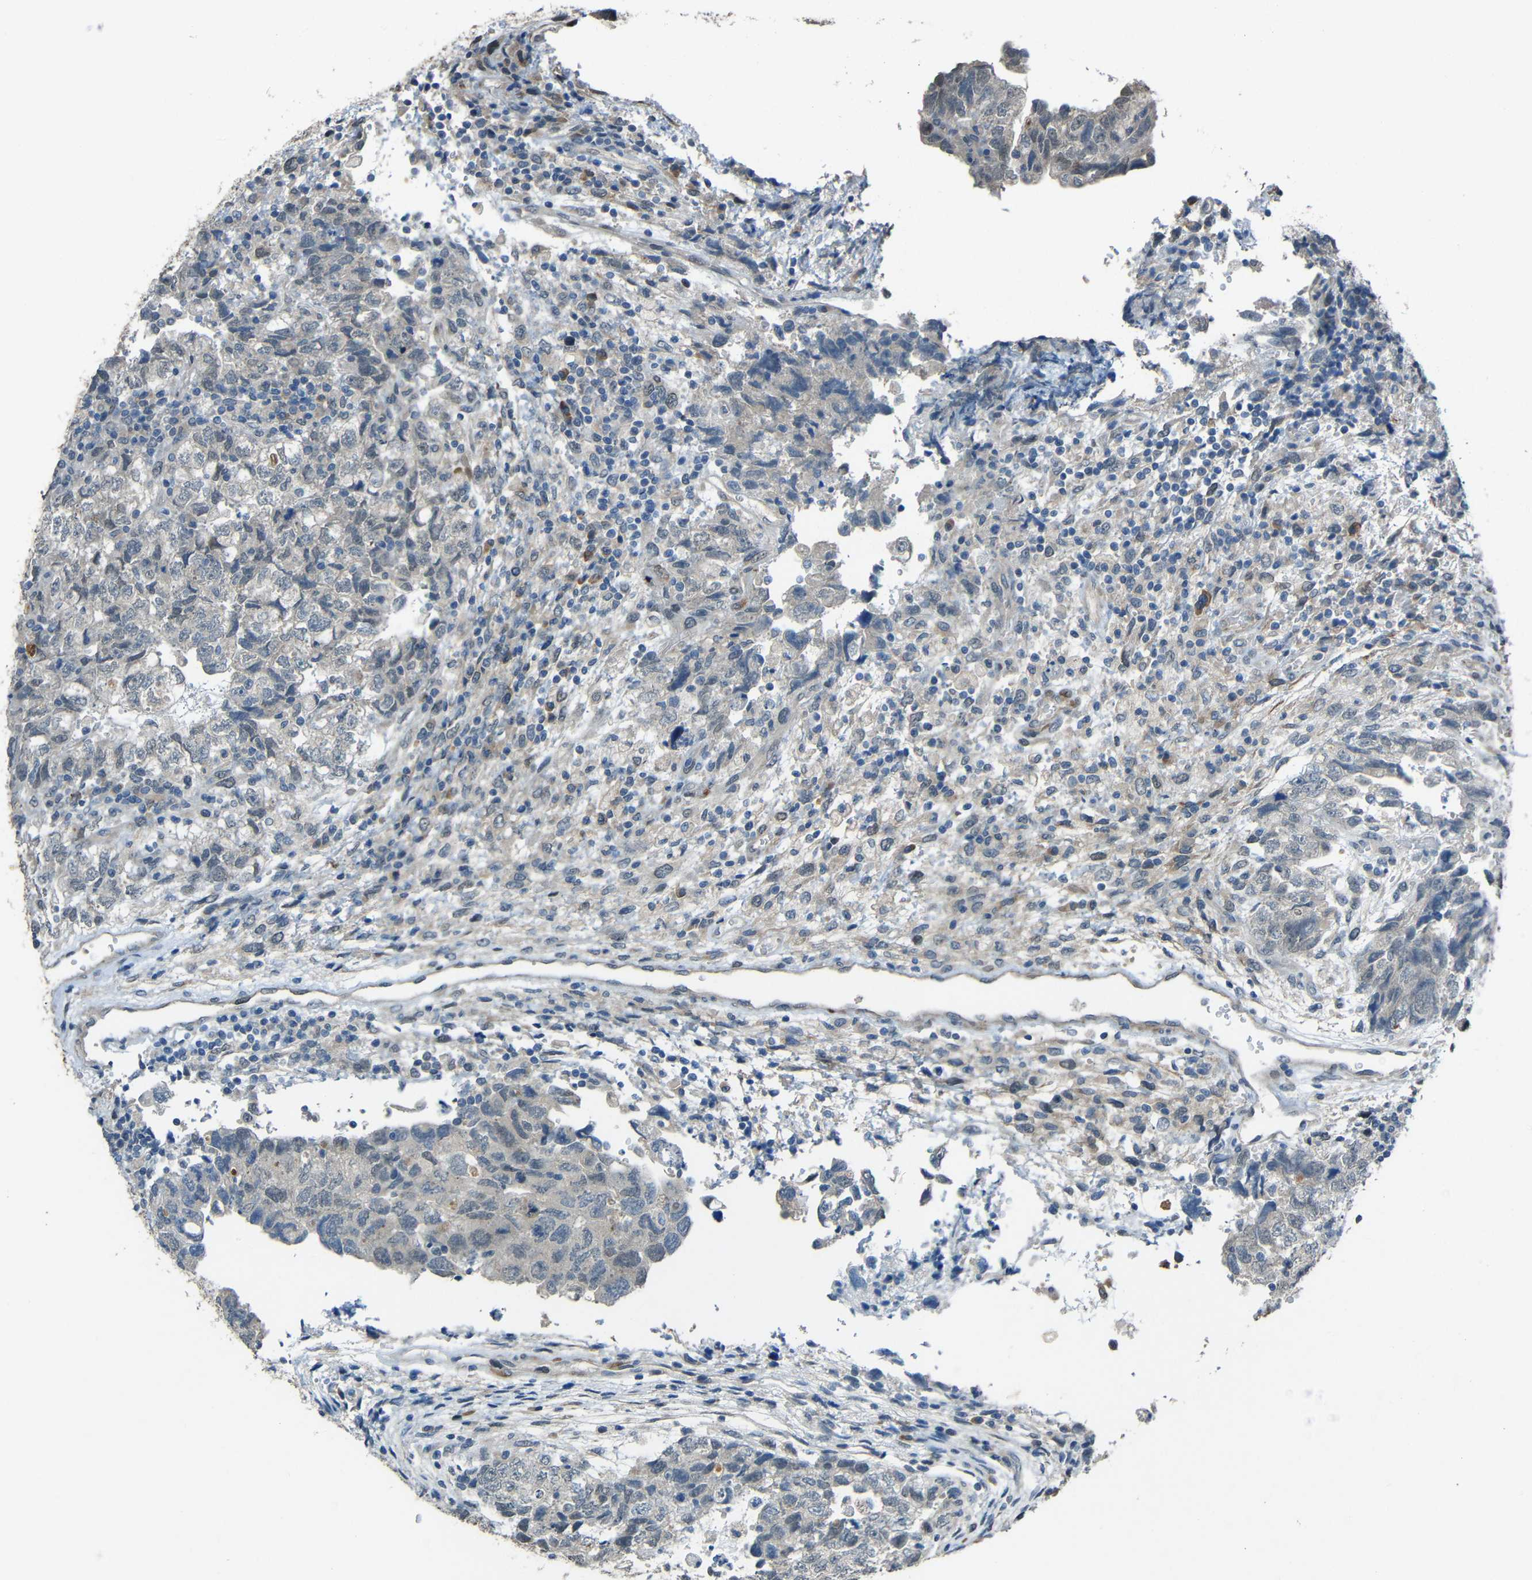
{"staining": {"intensity": "negative", "quantity": "none", "location": "none"}, "tissue": "testis cancer", "cell_type": "Tumor cells", "image_type": "cancer", "snomed": [{"axis": "morphology", "description": "Carcinoma, Embryonal, NOS"}, {"axis": "topography", "description": "Testis"}], "caption": "There is no significant positivity in tumor cells of testis embryonal carcinoma.", "gene": "STBD1", "patient": {"sex": "male", "age": 36}}